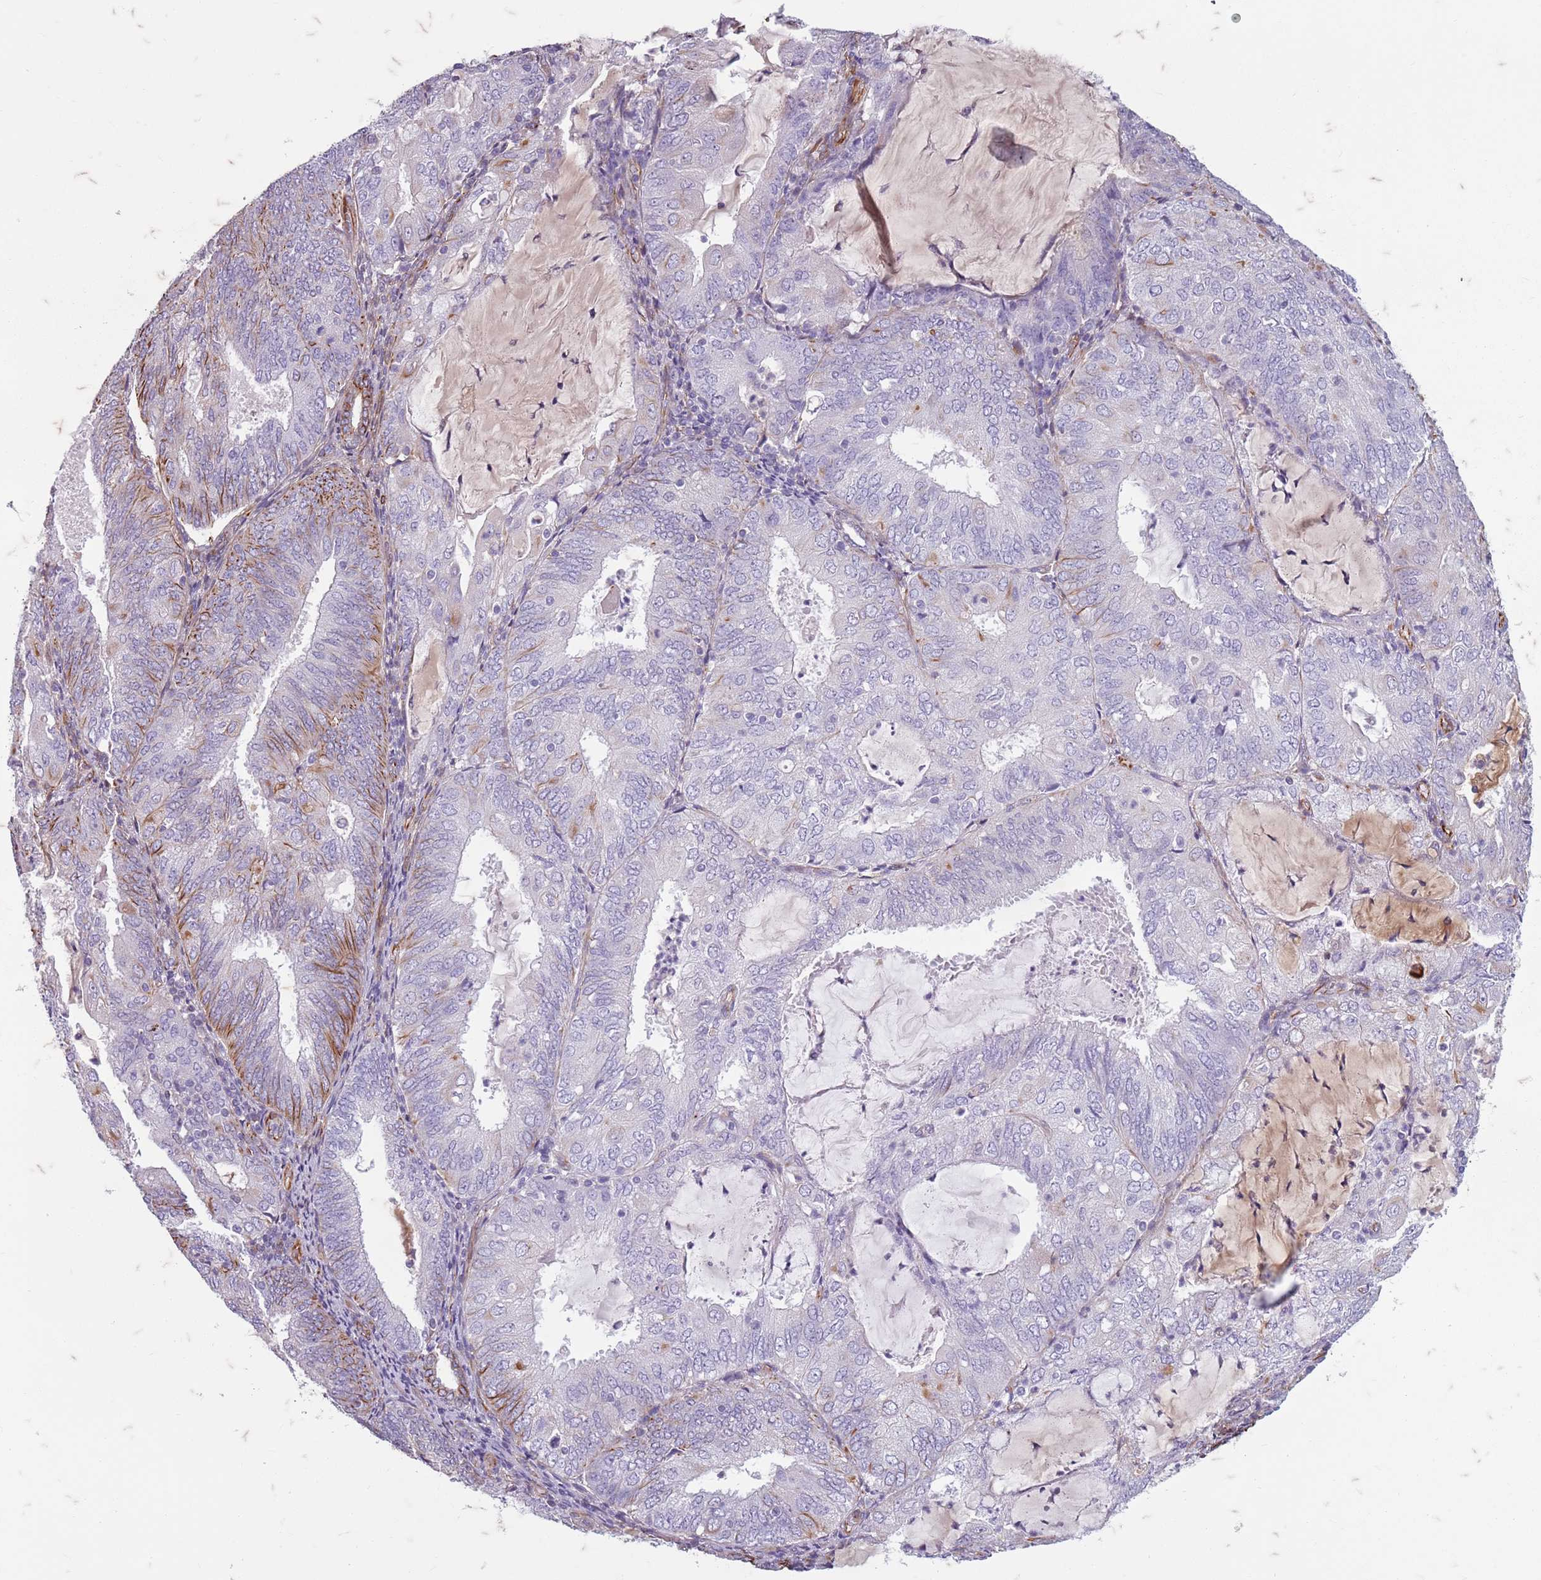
{"staining": {"intensity": "moderate", "quantity": "<25%", "location": "cytoplasmic/membranous"}, "tissue": "endometrial cancer", "cell_type": "Tumor cells", "image_type": "cancer", "snomed": [{"axis": "morphology", "description": "Adenocarcinoma, NOS"}, {"axis": "topography", "description": "Endometrium"}], "caption": "A photomicrograph of human endometrial adenocarcinoma stained for a protein displays moderate cytoplasmic/membranous brown staining in tumor cells.", "gene": "TAS2R38", "patient": {"sex": "female", "age": 81}}